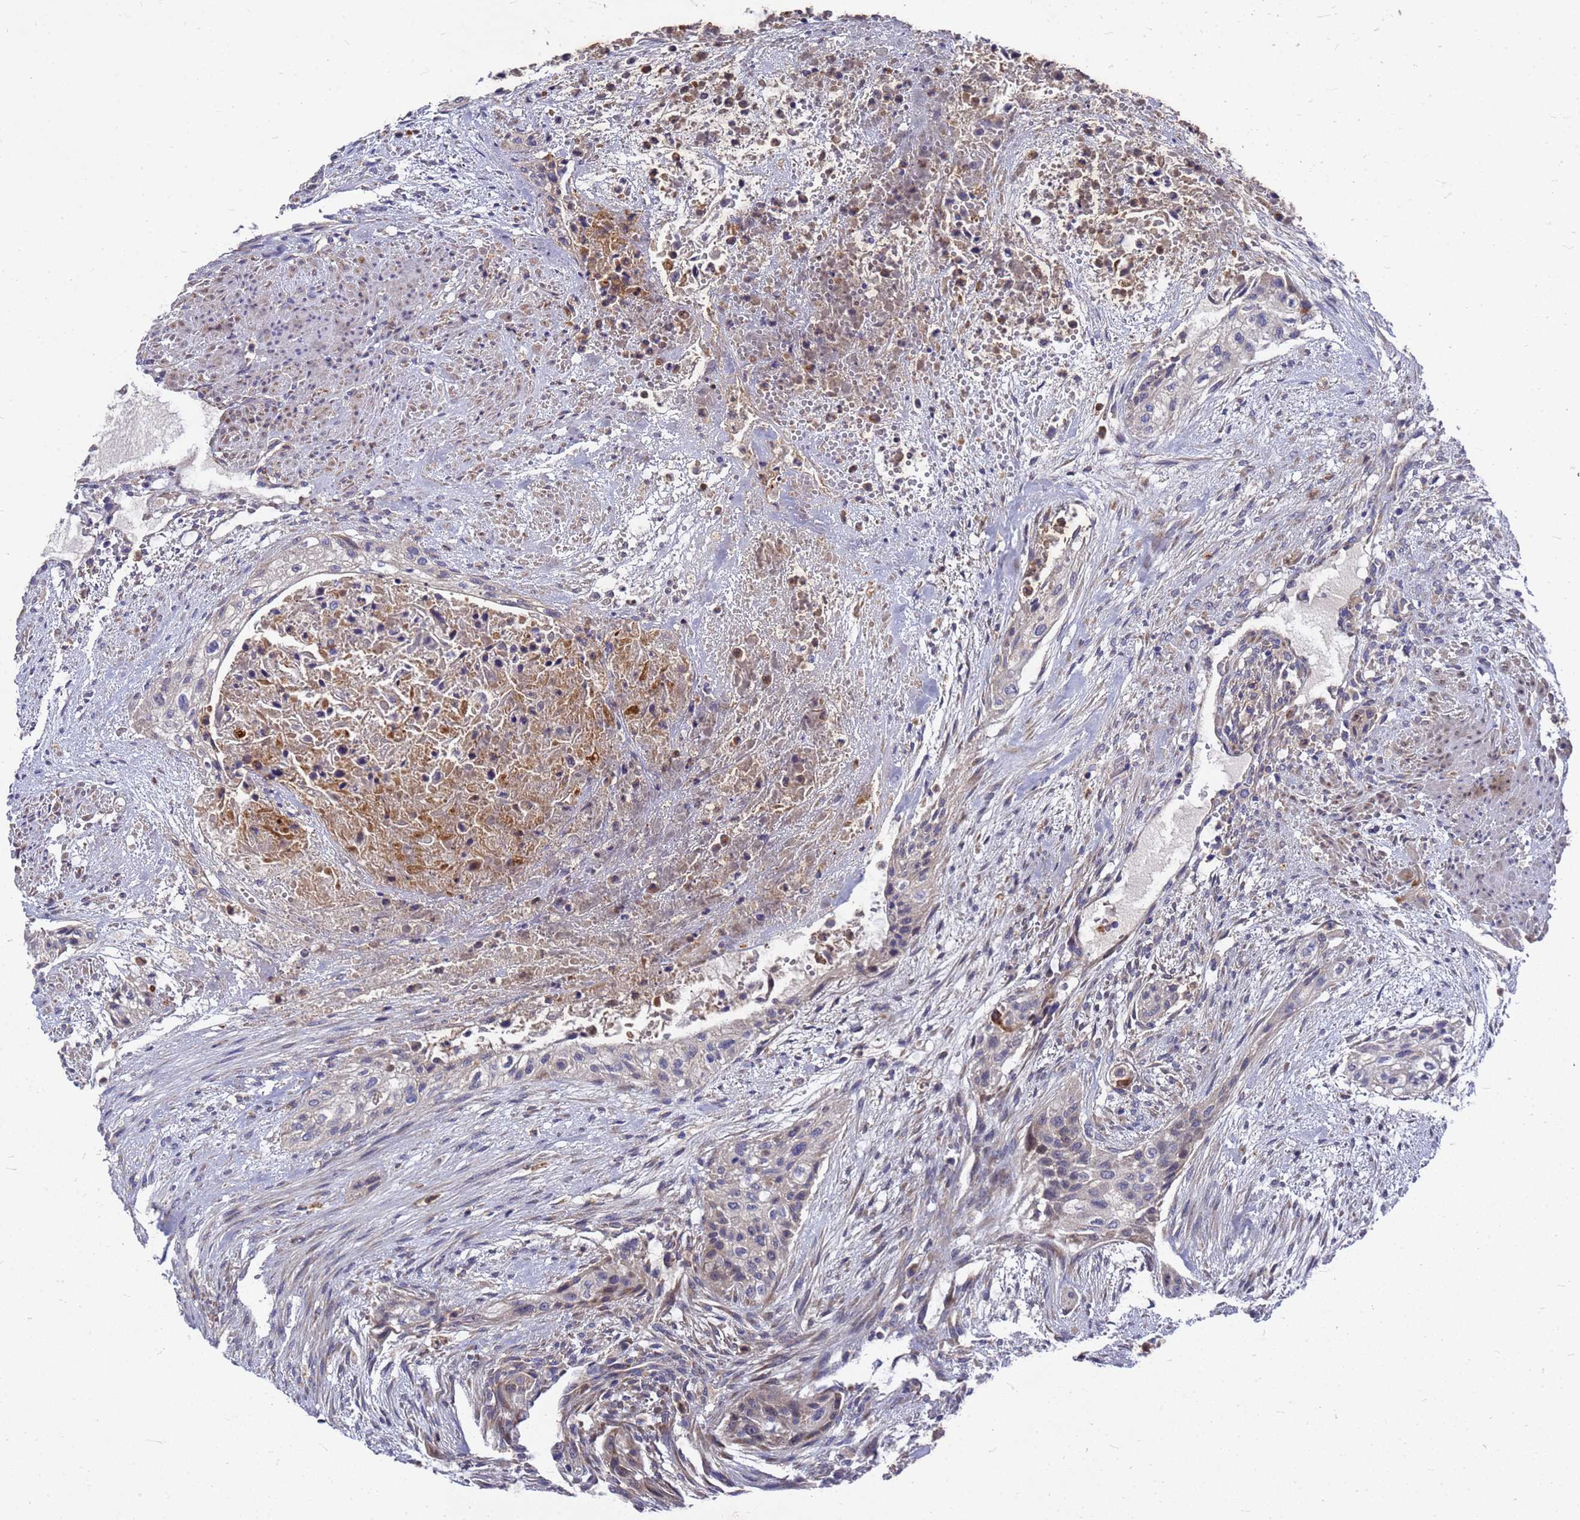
{"staining": {"intensity": "negative", "quantity": "none", "location": "none"}, "tissue": "urothelial cancer", "cell_type": "Tumor cells", "image_type": "cancer", "snomed": [{"axis": "morphology", "description": "Urothelial carcinoma, High grade"}, {"axis": "topography", "description": "Urinary bladder"}], "caption": "Histopathology image shows no protein staining in tumor cells of high-grade urothelial carcinoma tissue.", "gene": "ZNF717", "patient": {"sex": "male", "age": 35}}